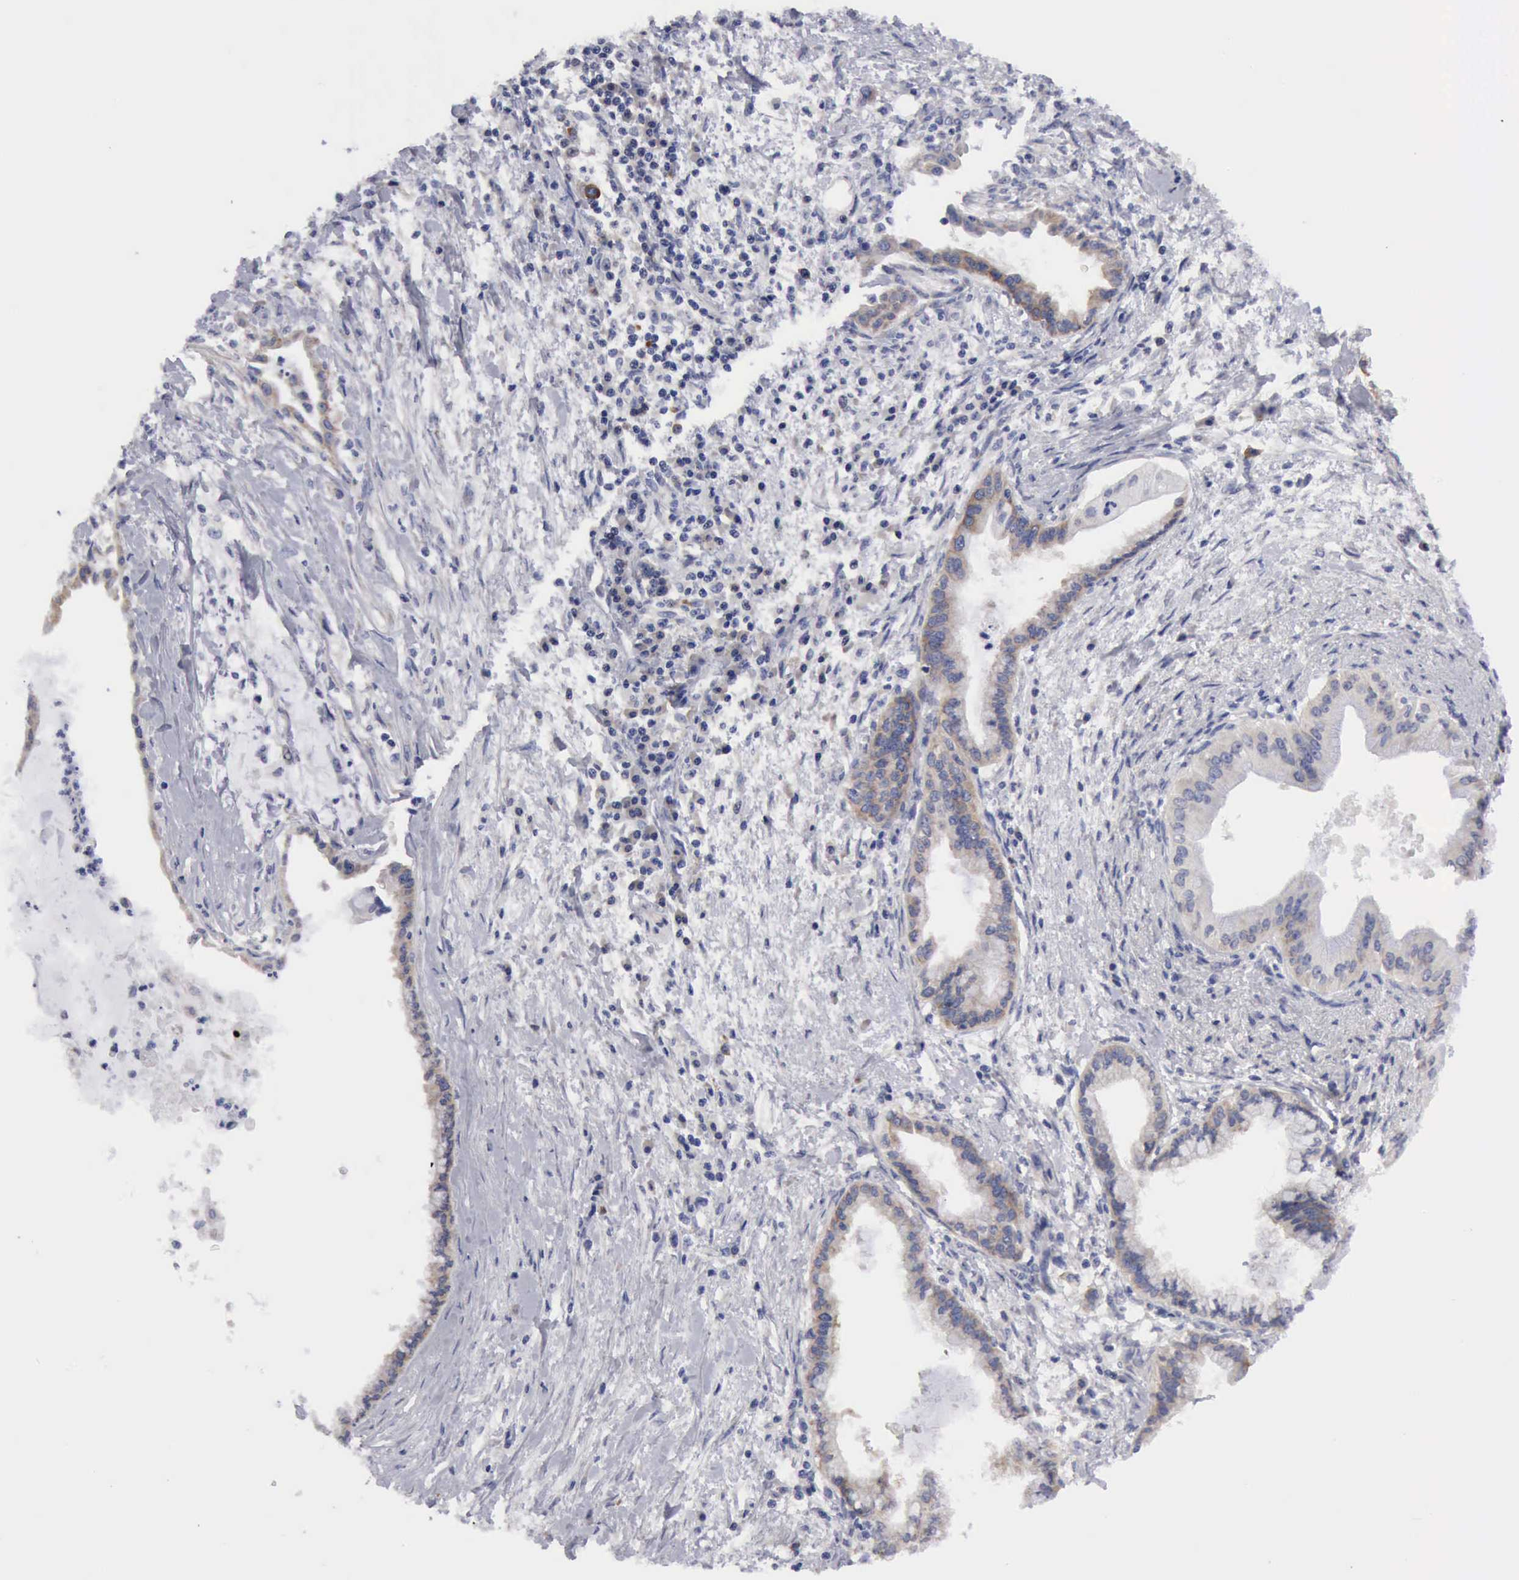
{"staining": {"intensity": "weak", "quantity": "25%-75%", "location": "cytoplasmic/membranous"}, "tissue": "pancreatic cancer", "cell_type": "Tumor cells", "image_type": "cancer", "snomed": [{"axis": "morphology", "description": "Adenocarcinoma, NOS"}, {"axis": "topography", "description": "Pancreas"}], "caption": "This histopathology image shows pancreatic cancer (adenocarcinoma) stained with immunohistochemistry (IHC) to label a protein in brown. The cytoplasmic/membranous of tumor cells show weak positivity for the protein. Nuclei are counter-stained blue.", "gene": "TXLNG", "patient": {"sex": "female", "age": 64}}